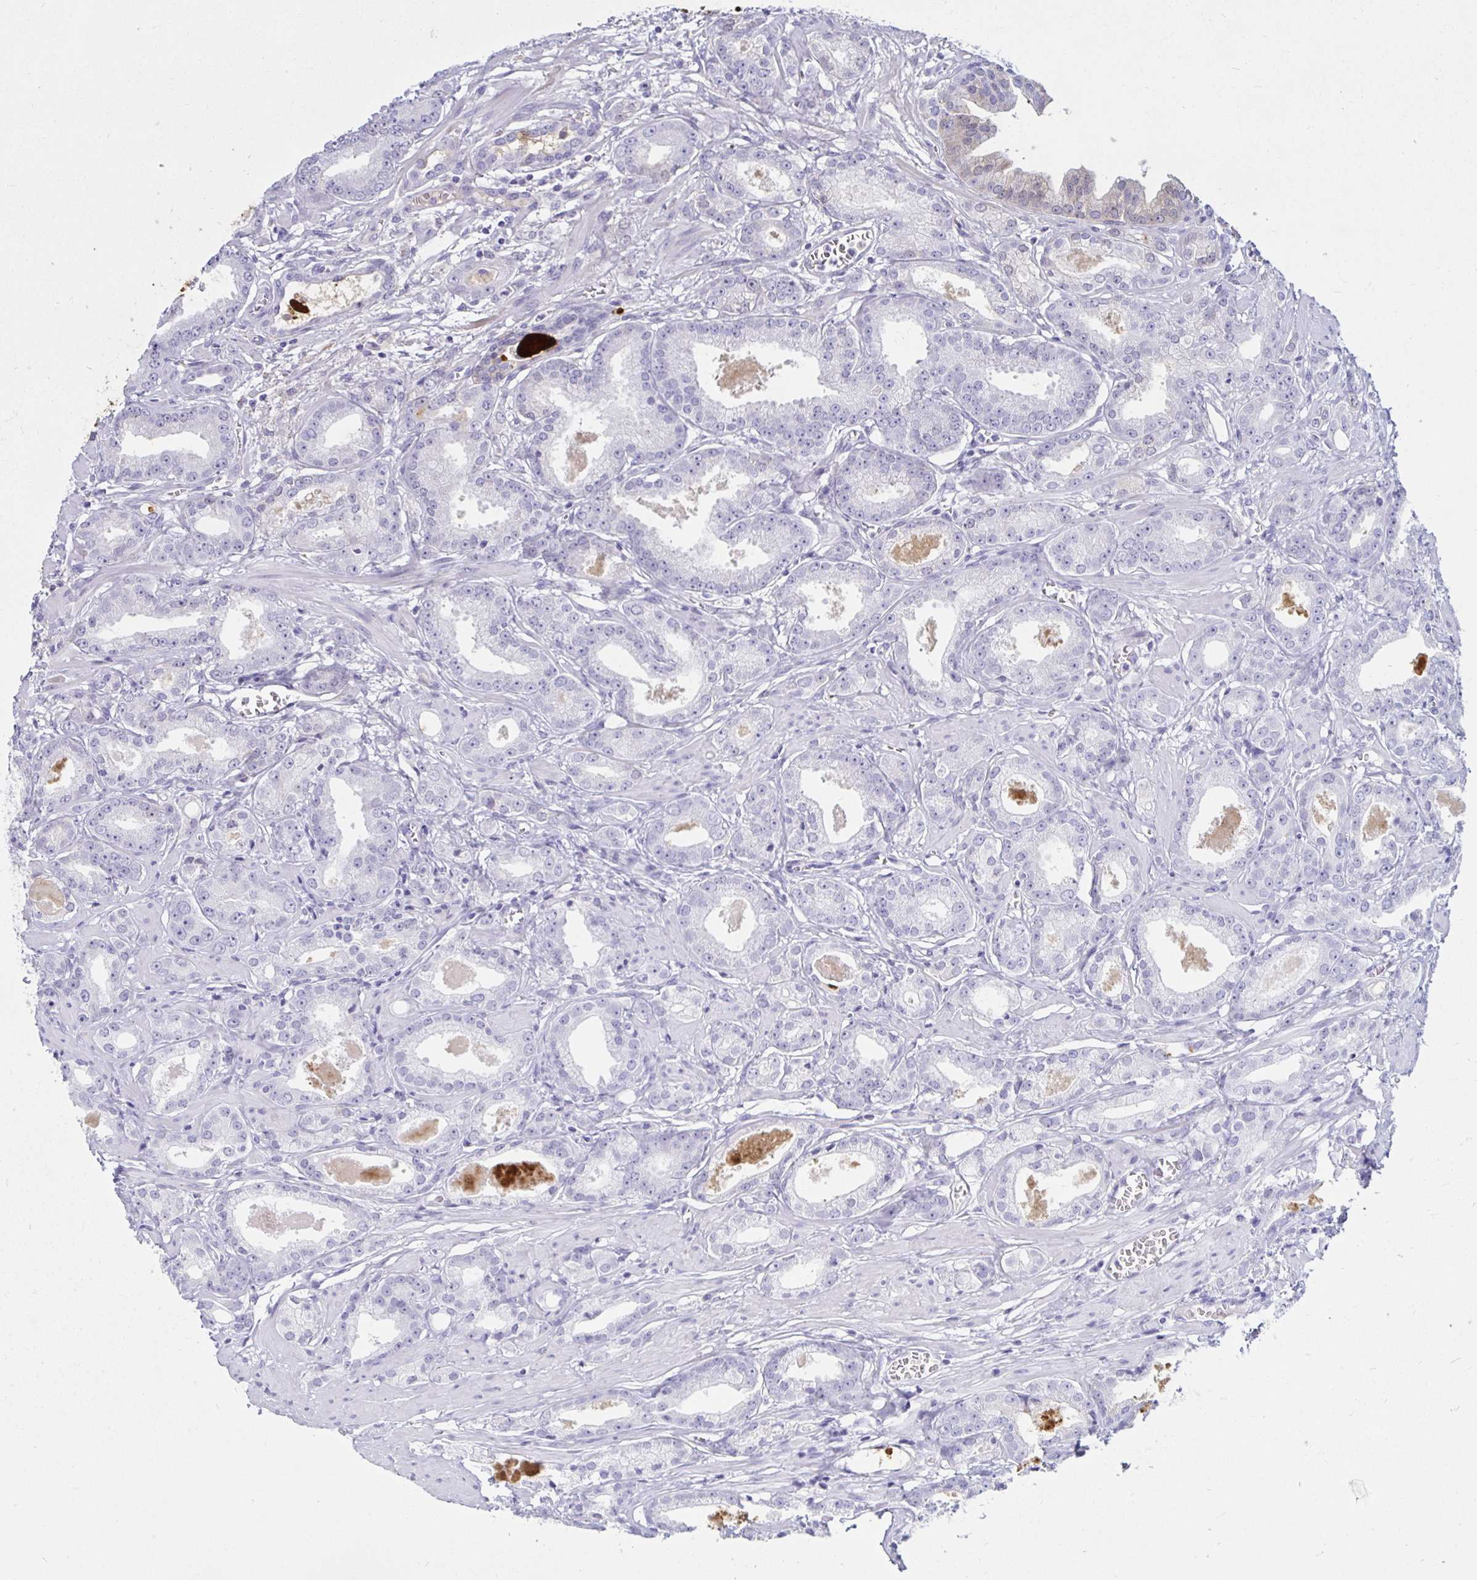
{"staining": {"intensity": "negative", "quantity": "none", "location": "none"}, "tissue": "prostate cancer", "cell_type": "Tumor cells", "image_type": "cancer", "snomed": [{"axis": "morphology", "description": "Adenocarcinoma, NOS"}, {"axis": "morphology", "description": "Adenocarcinoma, Low grade"}, {"axis": "topography", "description": "Prostate"}], "caption": "High magnification brightfield microscopy of prostate adenocarcinoma (low-grade) stained with DAB (3,3'-diaminobenzidine) (brown) and counterstained with hematoxylin (blue): tumor cells show no significant expression.", "gene": "TIMP1", "patient": {"sex": "male", "age": 64}}